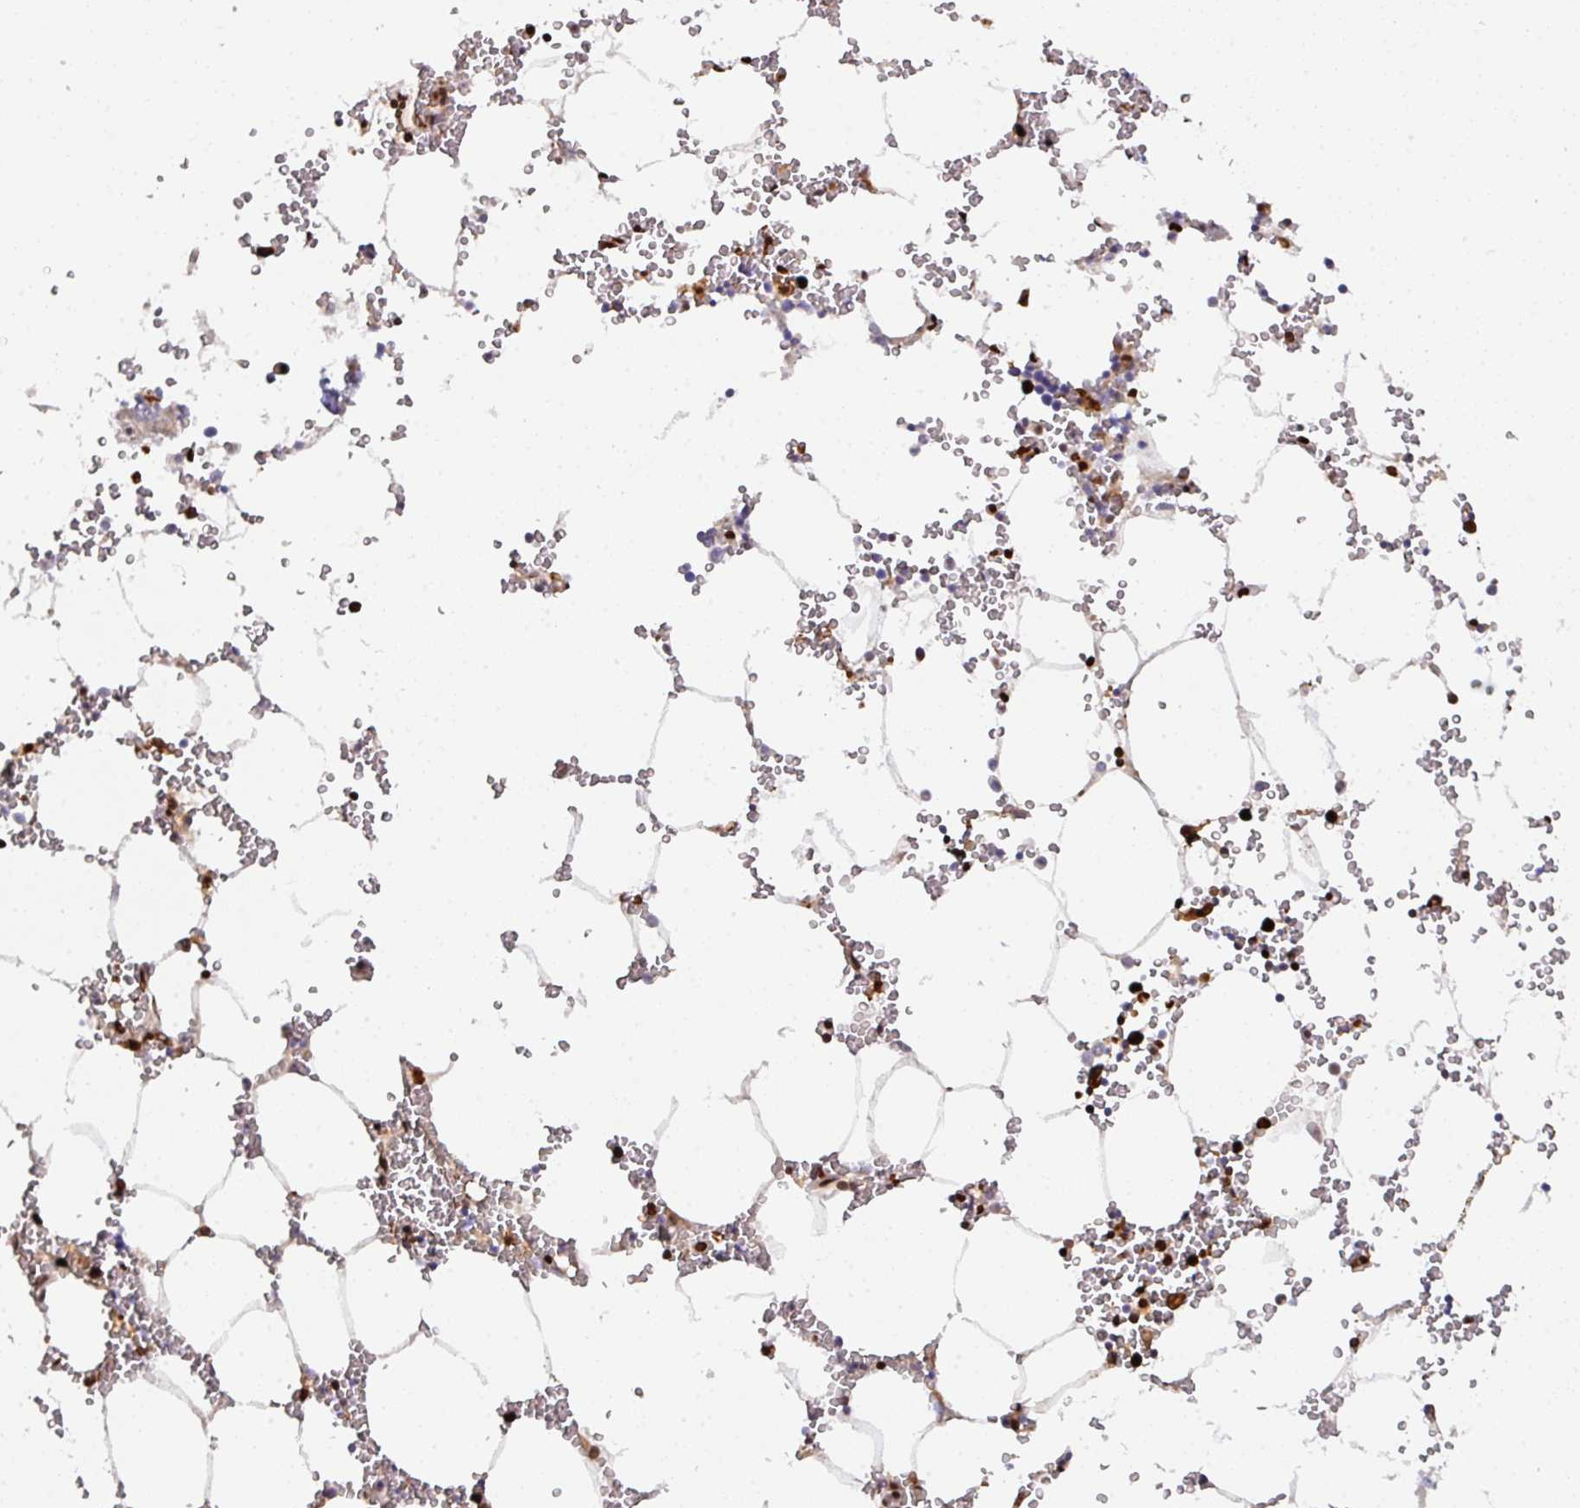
{"staining": {"intensity": "strong", "quantity": "25%-75%", "location": "nuclear"}, "tissue": "bone marrow", "cell_type": "Hematopoietic cells", "image_type": "normal", "snomed": [{"axis": "morphology", "description": "Normal tissue, NOS"}, {"axis": "topography", "description": "Bone marrow"}], "caption": "A brown stain highlights strong nuclear staining of a protein in hematopoietic cells of benign human bone marrow. (Stains: DAB (3,3'-diaminobenzidine) in brown, nuclei in blue, Microscopy: brightfield microscopy at high magnification).", "gene": "SAMHD1", "patient": {"sex": "male", "age": 54}}